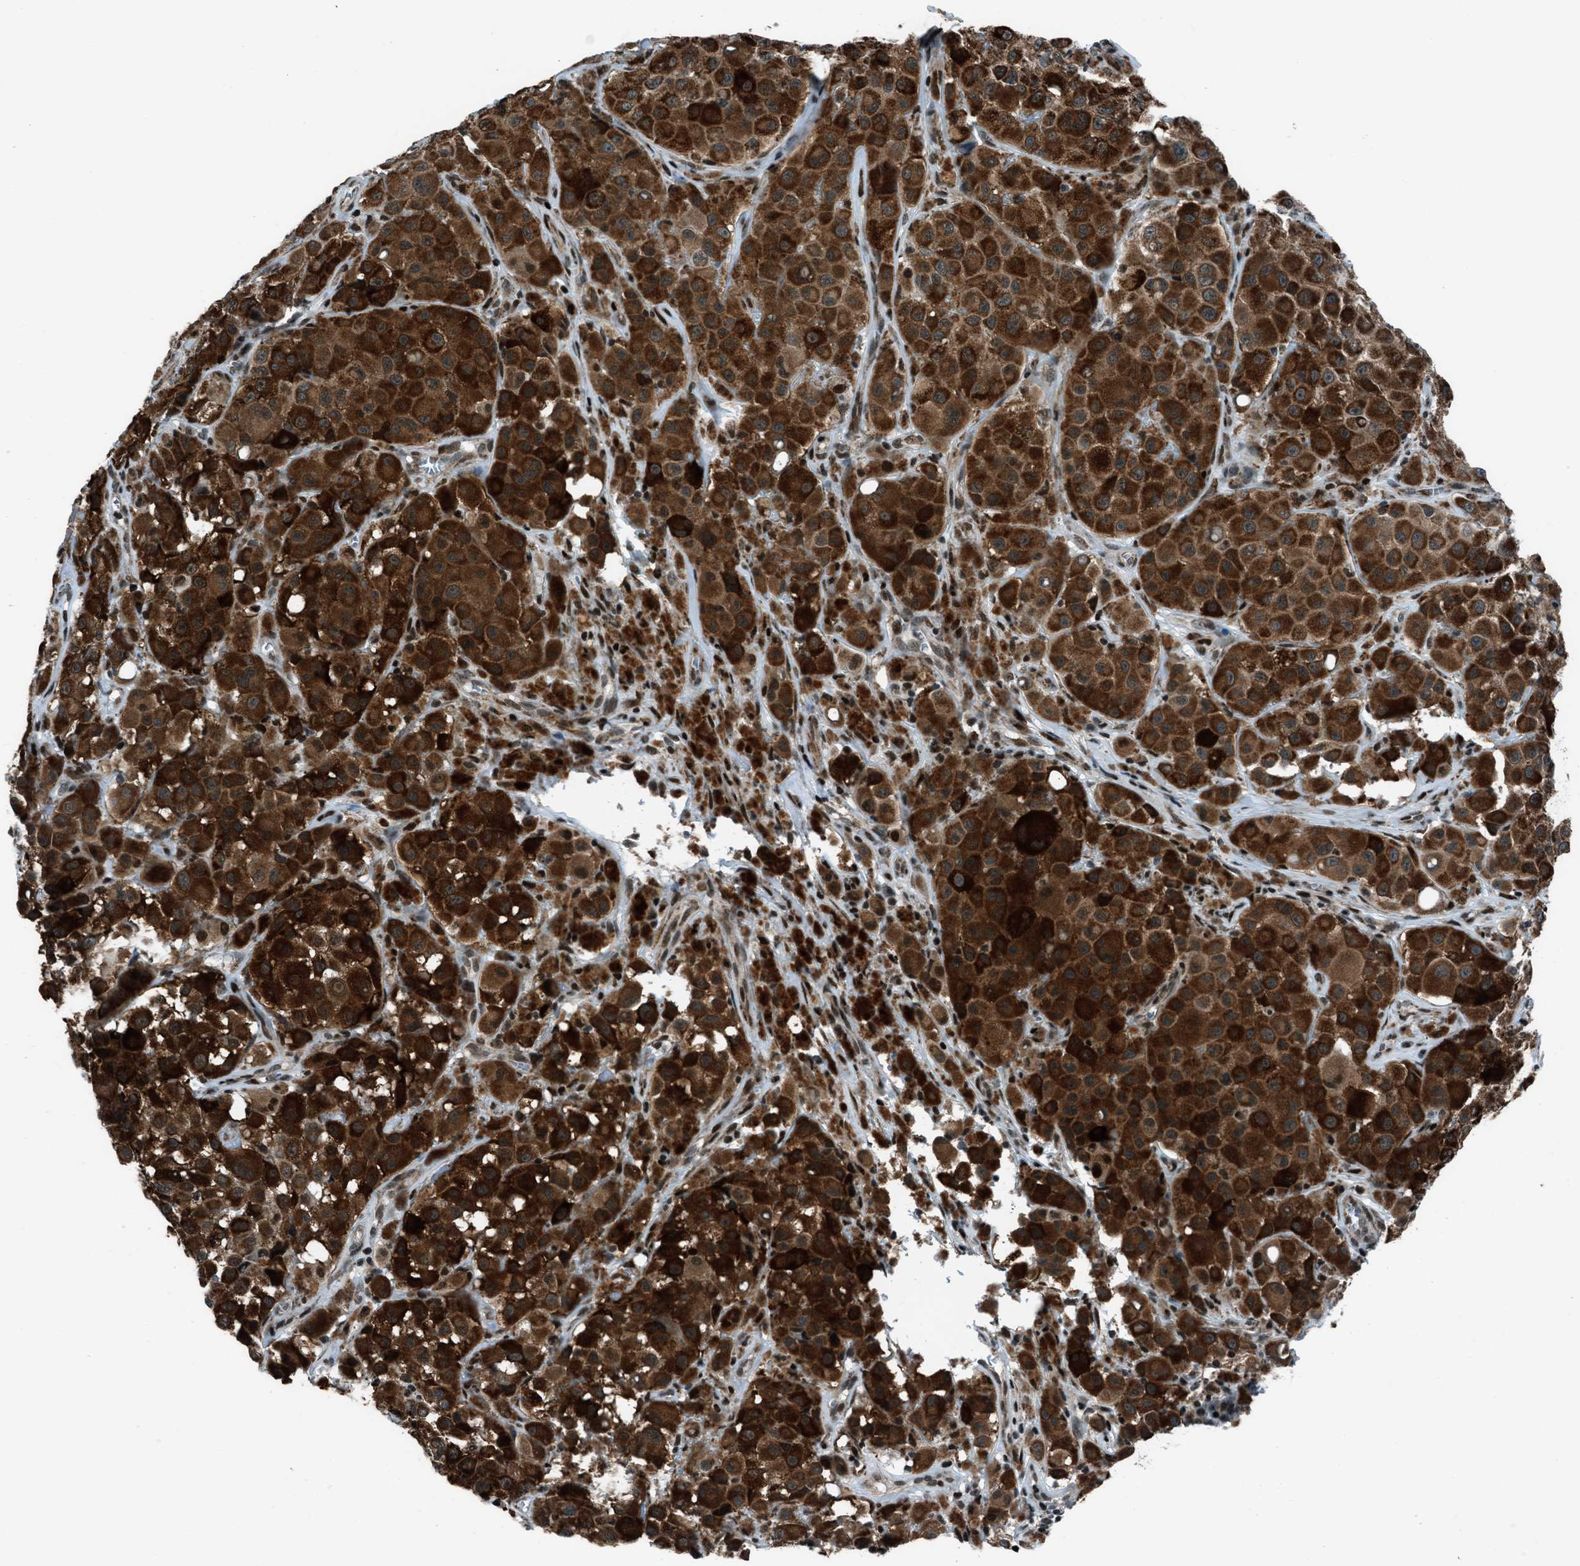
{"staining": {"intensity": "moderate", "quantity": ">75%", "location": "cytoplasmic/membranous"}, "tissue": "melanoma", "cell_type": "Tumor cells", "image_type": "cancer", "snomed": [{"axis": "morphology", "description": "Malignant melanoma, NOS"}, {"axis": "topography", "description": "Skin"}], "caption": "IHC photomicrograph of neoplastic tissue: malignant melanoma stained using immunohistochemistry (IHC) exhibits medium levels of moderate protein expression localized specifically in the cytoplasmic/membranous of tumor cells, appearing as a cytoplasmic/membranous brown color.", "gene": "MORC3", "patient": {"sex": "male", "age": 84}}